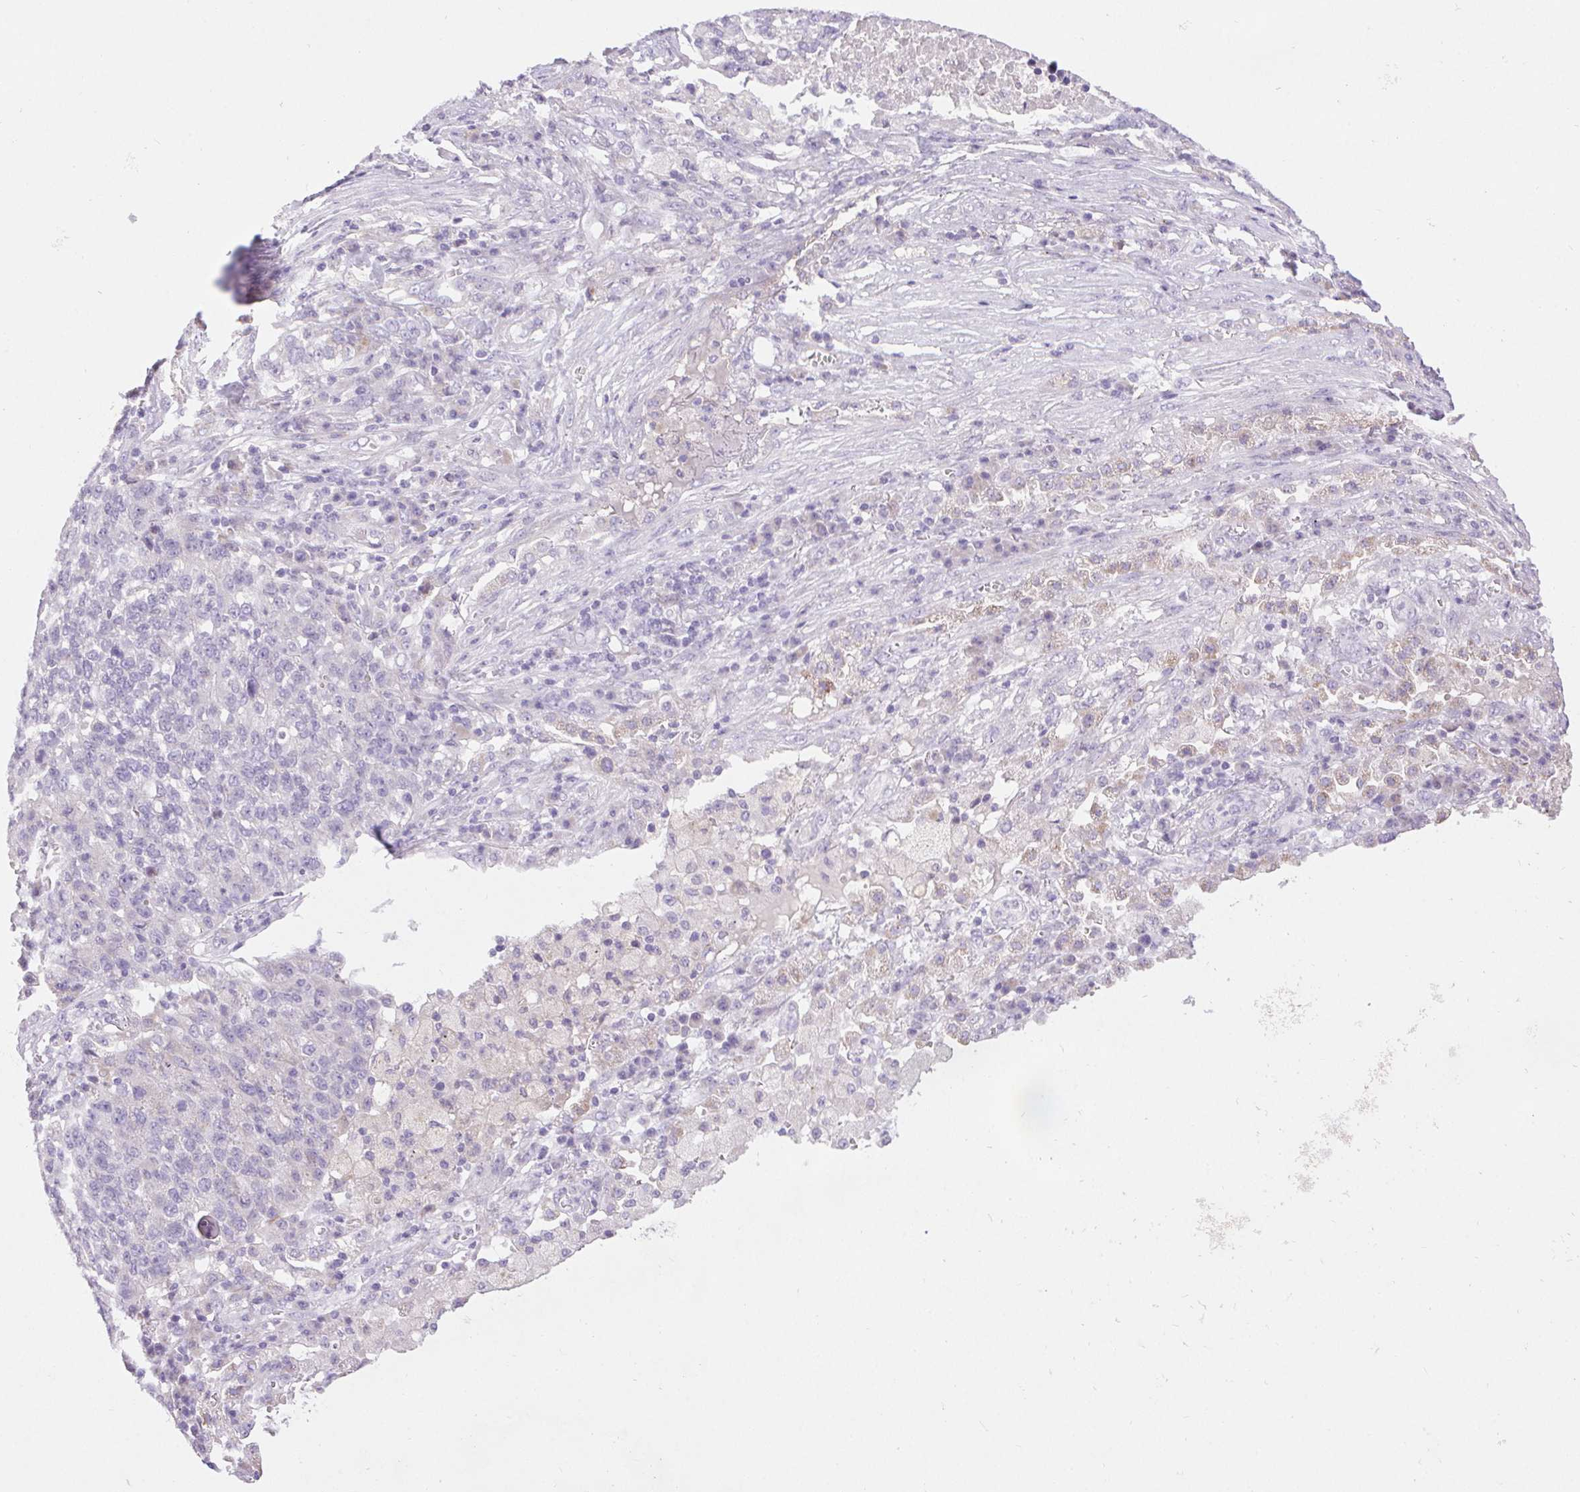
{"staining": {"intensity": "negative", "quantity": "none", "location": "none"}, "tissue": "lung cancer", "cell_type": "Tumor cells", "image_type": "cancer", "snomed": [{"axis": "morphology", "description": "Adenocarcinoma, NOS"}, {"axis": "topography", "description": "Lung"}], "caption": "Tumor cells are negative for protein expression in human lung cancer.", "gene": "ARHGAP11B", "patient": {"sex": "male", "age": 57}}